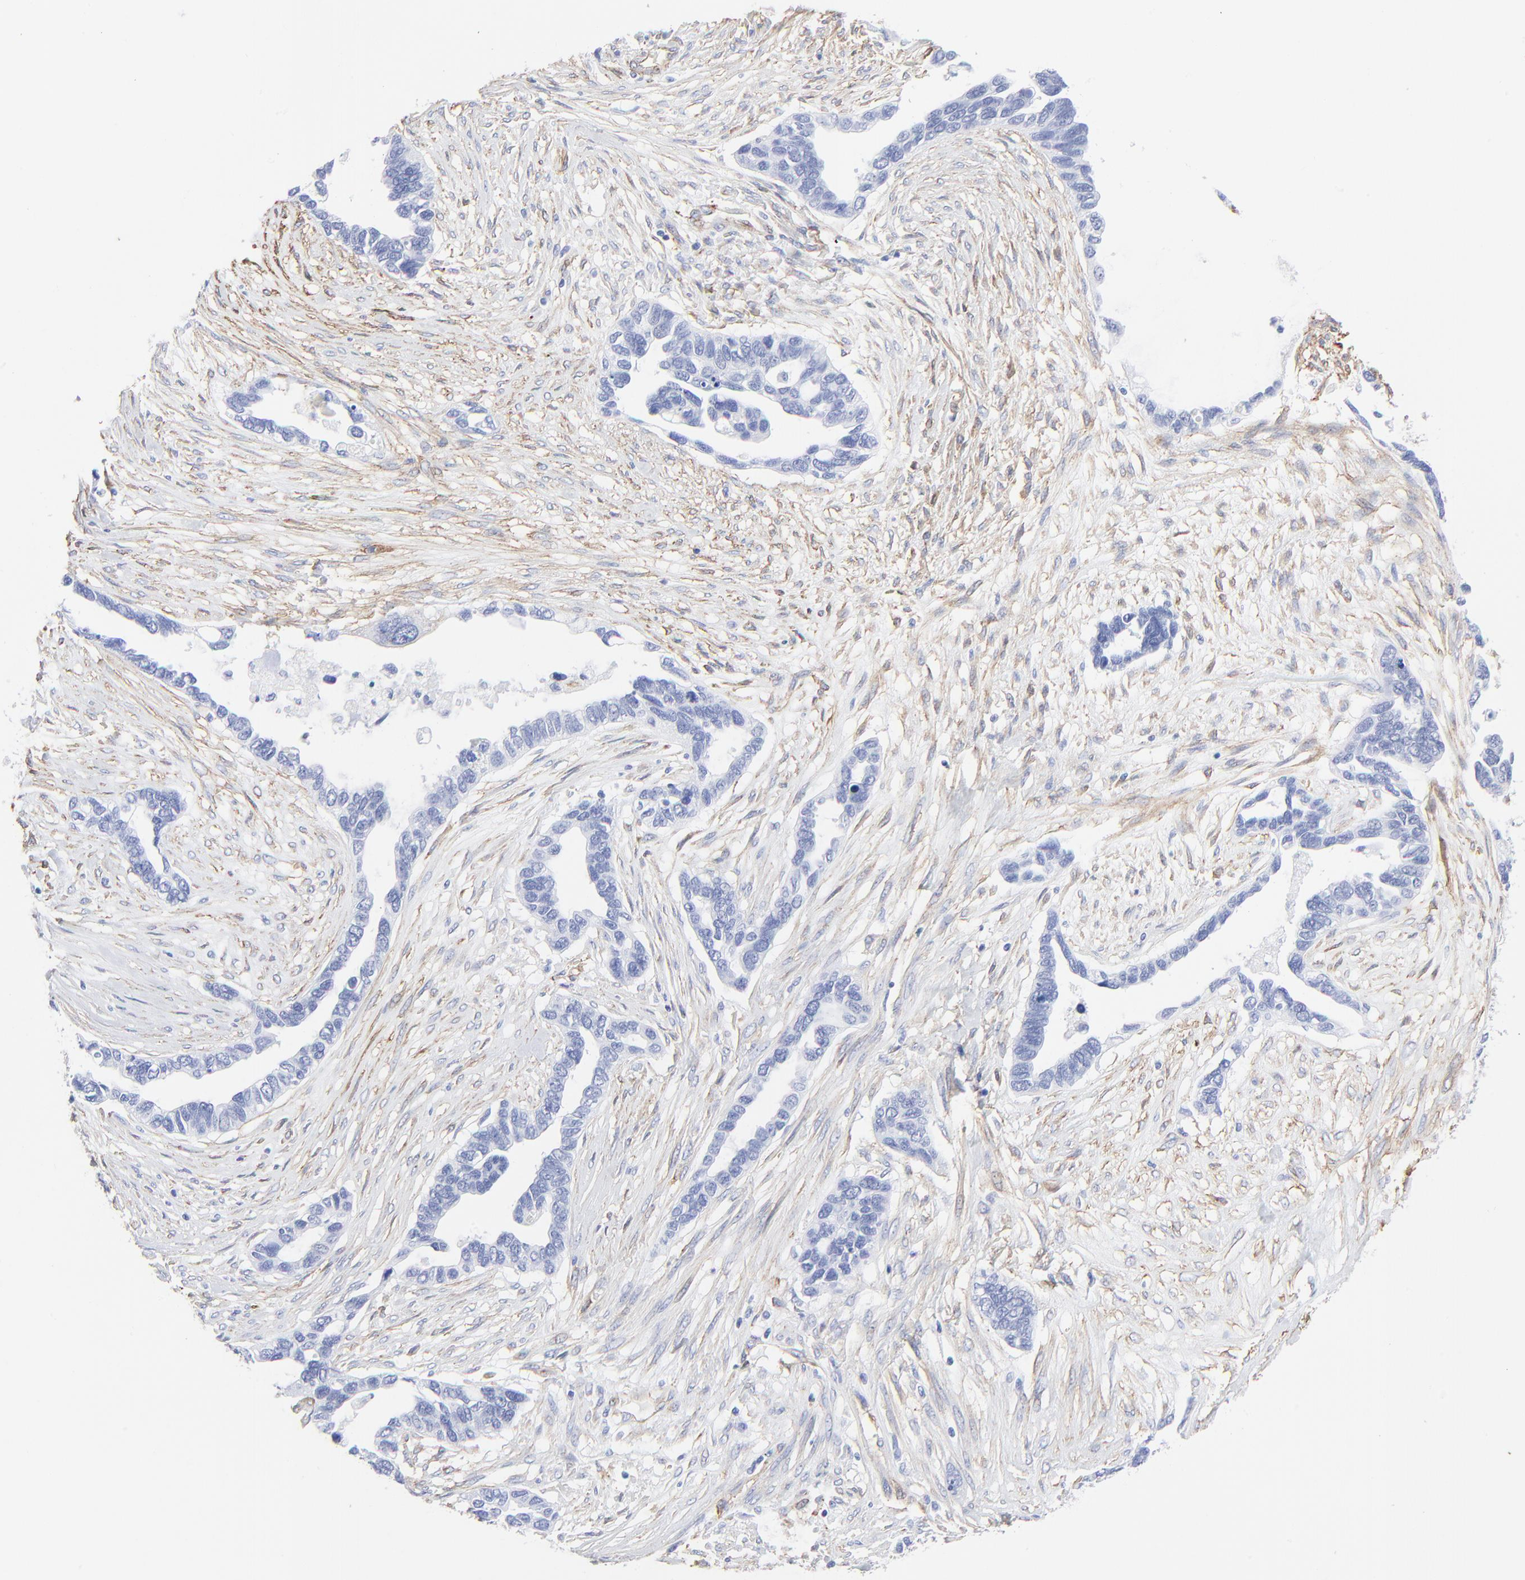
{"staining": {"intensity": "negative", "quantity": "none", "location": "none"}, "tissue": "ovarian cancer", "cell_type": "Tumor cells", "image_type": "cancer", "snomed": [{"axis": "morphology", "description": "Cystadenocarcinoma, serous, NOS"}, {"axis": "topography", "description": "Ovary"}], "caption": "IHC micrograph of human ovarian cancer (serous cystadenocarcinoma) stained for a protein (brown), which exhibits no expression in tumor cells. The staining was performed using DAB to visualize the protein expression in brown, while the nuclei were stained in blue with hematoxylin (Magnification: 20x).", "gene": "CAV1", "patient": {"sex": "female", "age": 54}}